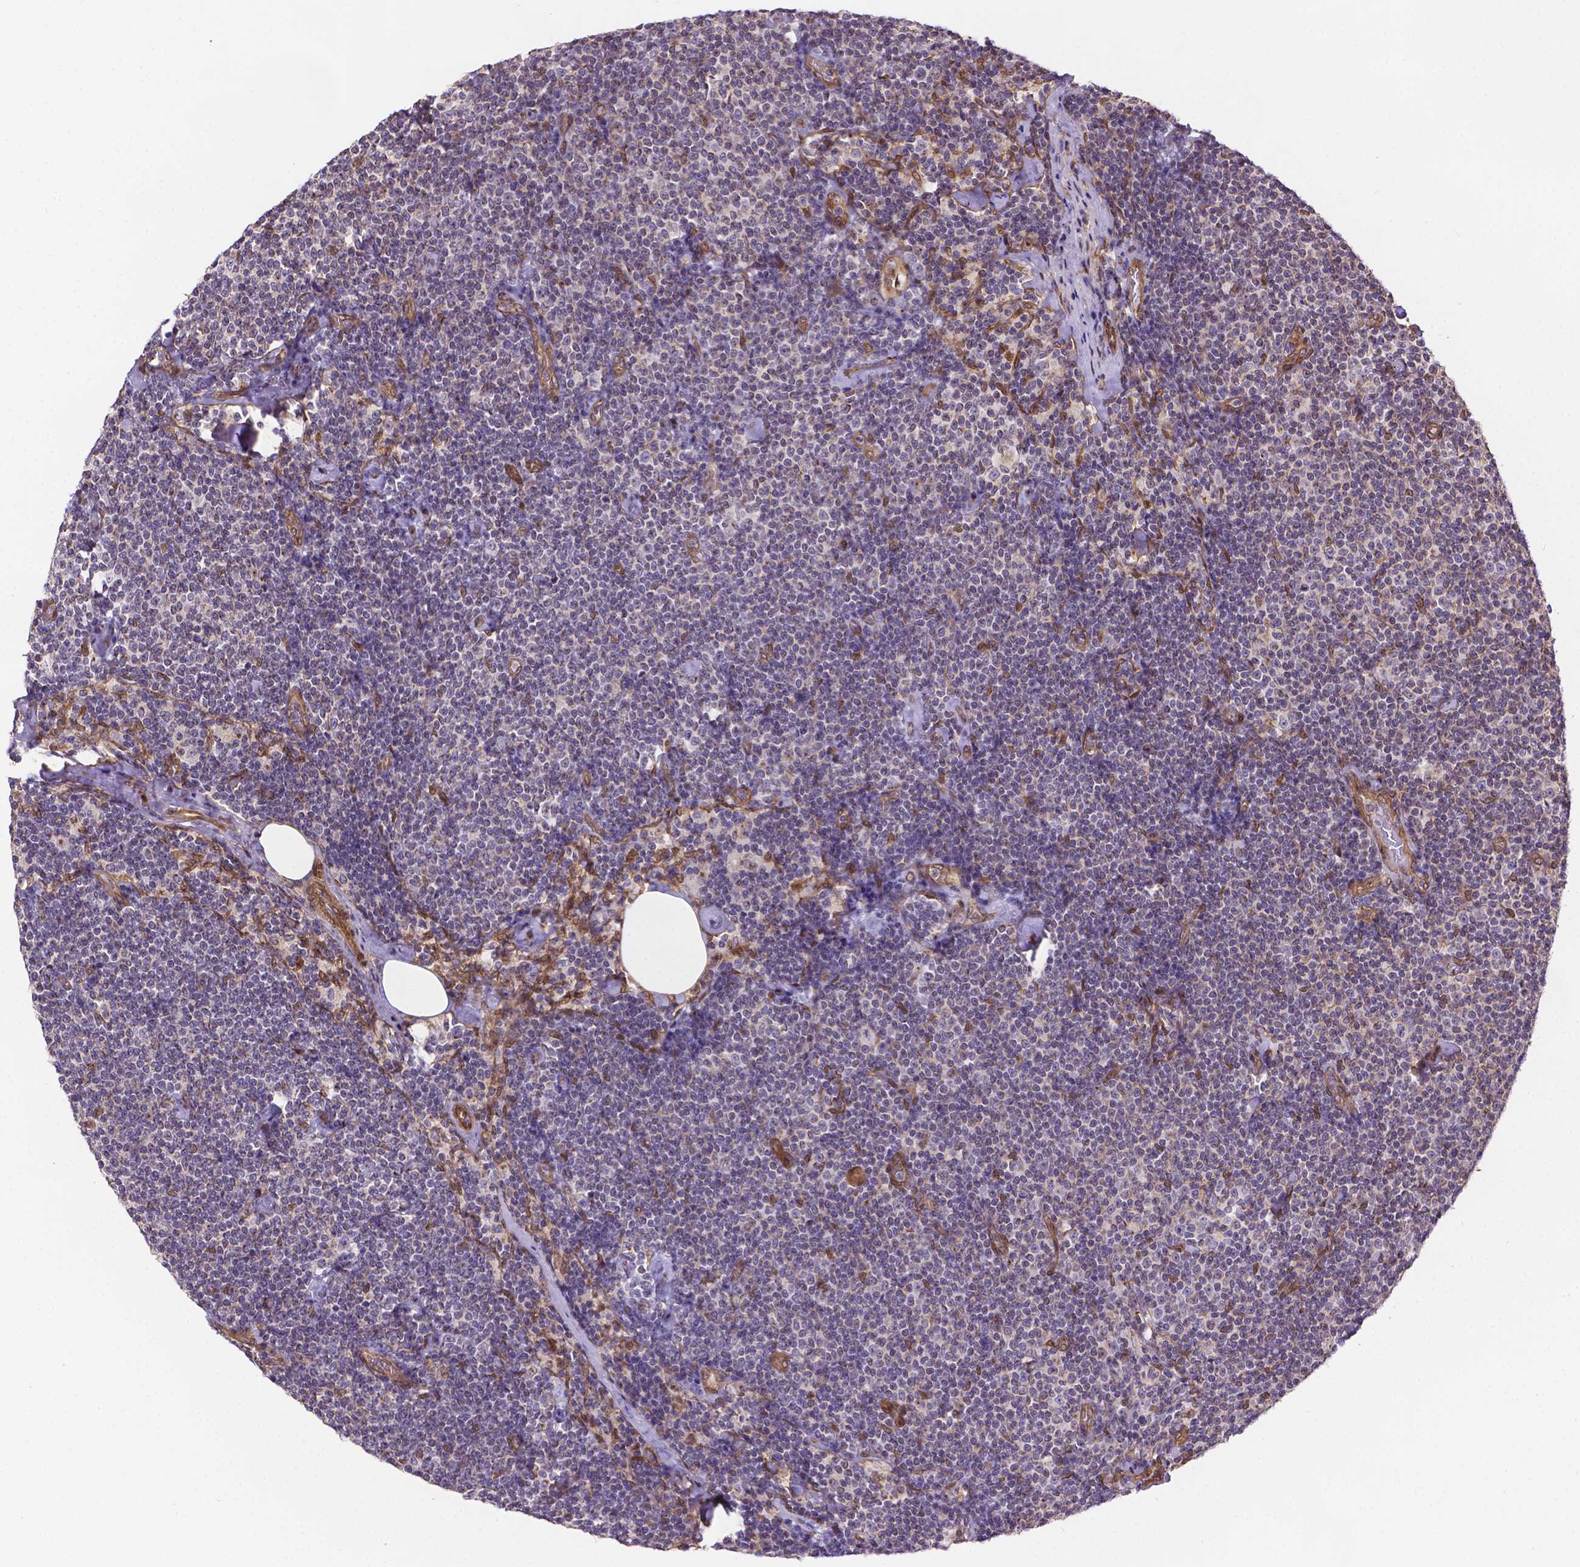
{"staining": {"intensity": "negative", "quantity": "none", "location": "none"}, "tissue": "lymphoma", "cell_type": "Tumor cells", "image_type": "cancer", "snomed": [{"axis": "morphology", "description": "Malignant lymphoma, non-Hodgkin's type, Low grade"}, {"axis": "topography", "description": "Lymph node"}], "caption": "Photomicrograph shows no protein positivity in tumor cells of low-grade malignant lymphoma, non-Hodgkin's type tissue.", "gene": "YAP1", "patient": {"sex": "male", "age": 81}}